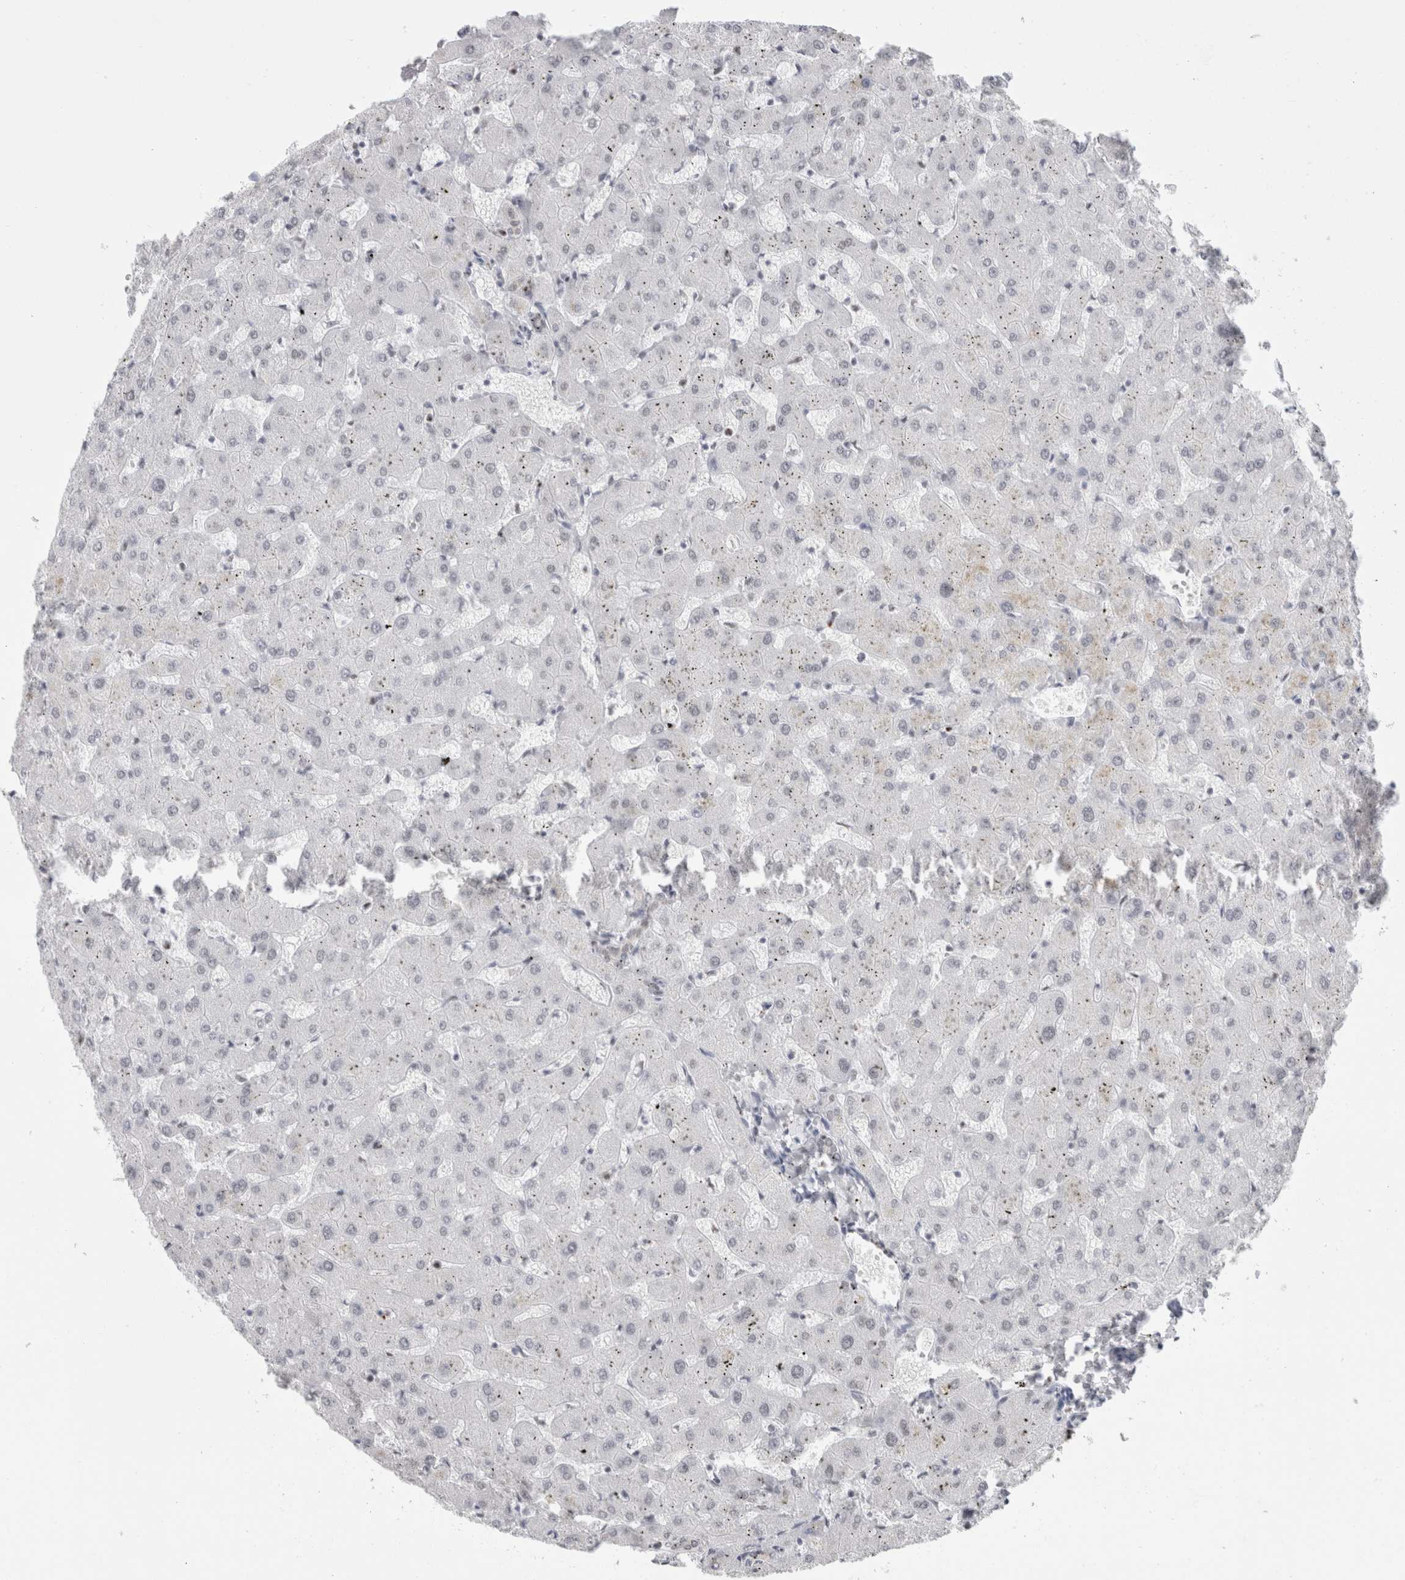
{"staining": {"intensity": "weak", "quantity": "25%-75%", "location": "cytoplasmic/membranous"}, "tissue": "liver", "cell_type": "Cholangiocytes", "image_type": "normal", "snomed": [{"axis": "morphology", "description": "Normal tissue, NOS"}, {"axis": "topography", "description": "Liver"}], "caption": "Liver stained with DAB (3,3'-diaminobenzidine) IHC shows low levels of weak cytoplasmic/membranous positivity in approximately 25%-75% of cholangiocytes.", "gene": "SMARCC1", "patient": {"sex": "female", "age": 63}}